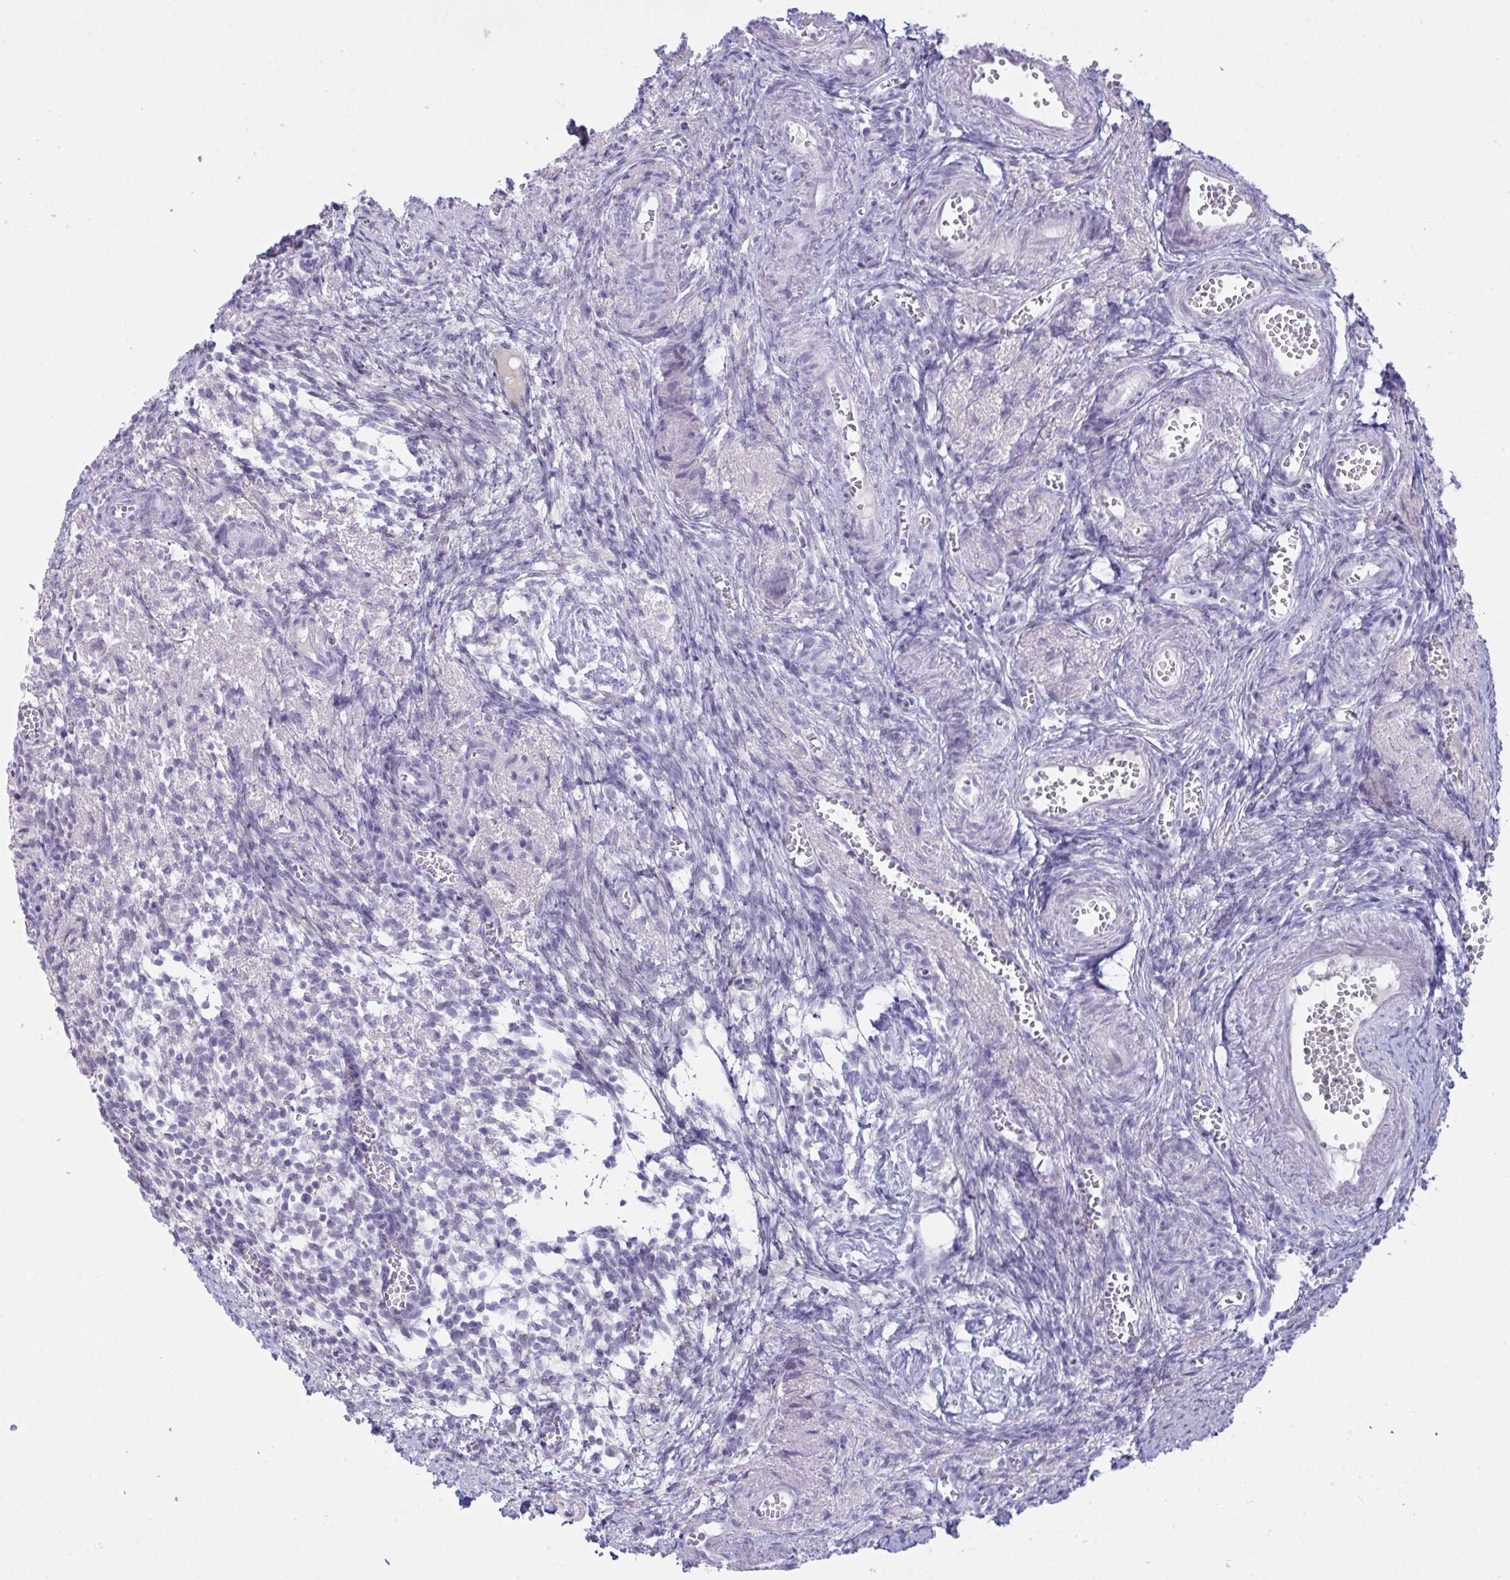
{"staining": {"intensity": "weak", "quantity": "25%-75%", "location": "cytoplasmic/membranous"}, "tissue": "ovary", "cell_type": "Follicle cells", "image_type": "normal", "snomed": [{"axis": "morphology", "description": "Normal tissue, NOS"}, {"axis": "topography", "description": "Ovary"}], "caption": "Normal ovary displays weak cytoplasmic/membranous positivity in about 25%-75% of follicle cells (DAB (3,3'-diaminobenzidine) IHC, brown staining for protein, blue staining for nuclei)..", "gene": "TENT5D", "patient": {"sex": "female", "age": 41}}